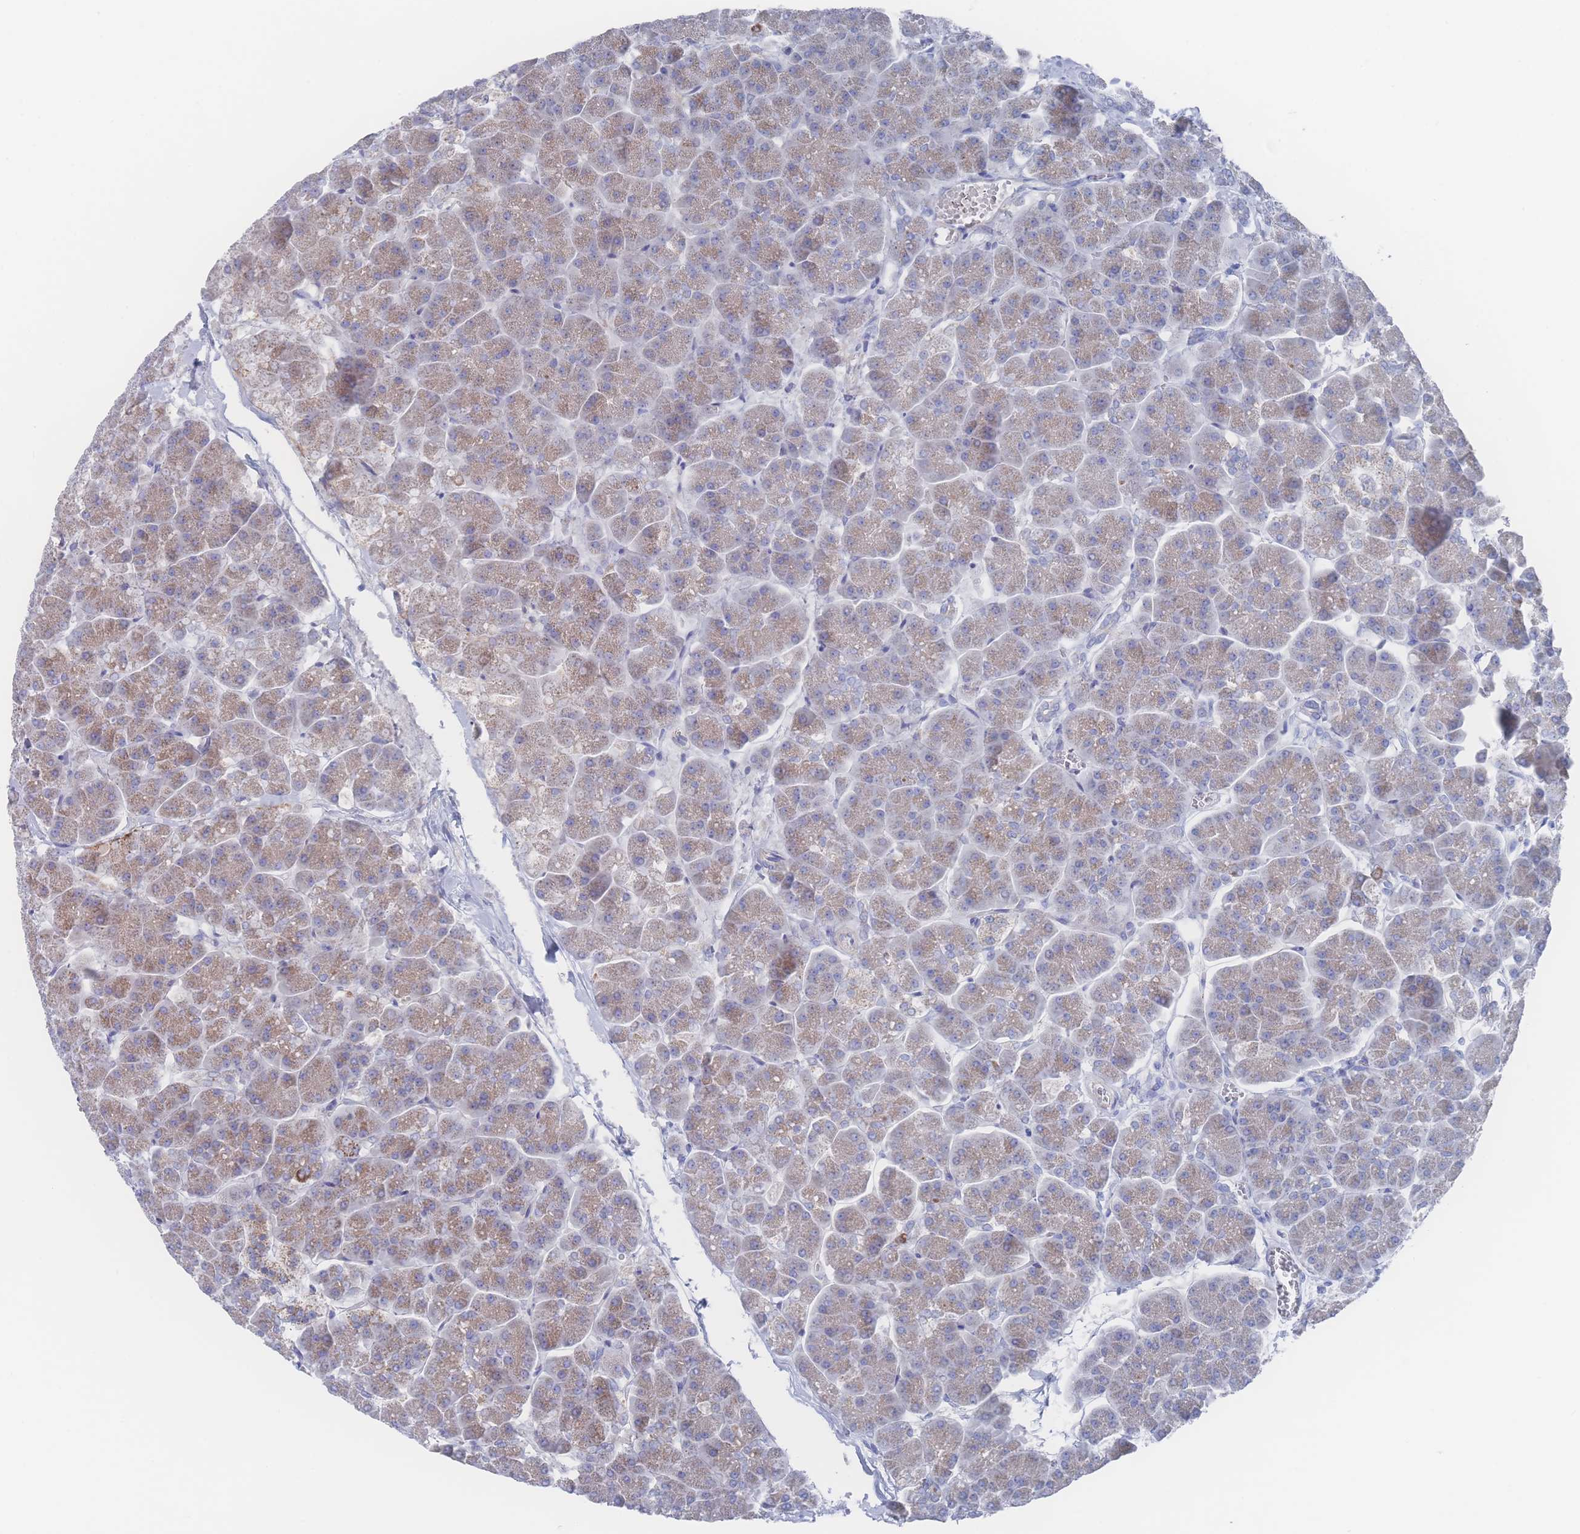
{"staining": {"intensity": "moderate", "quantity": "25%-75%", "location": "cytoplasmic/membranous"}, "tissue": "pancreas", "cell_type": "Exocrine glandular cells", "image_type": "normal", "snomed": [{"axis": "morphology", "description": "Normal tissue, NOS"}, {"axis": "topography", "description": "Pancreas"}, {"axis": "topography", "description": "Peripheral nerve tissue"}], "caption": "A medium amount of moderate cytoplasmic/membranous staining is seen in approximately 25%-75% of exocrine glandular cells in normal pancreas.", "gene": "SNPH", "patient": {"sex": "male", "age": 54}}